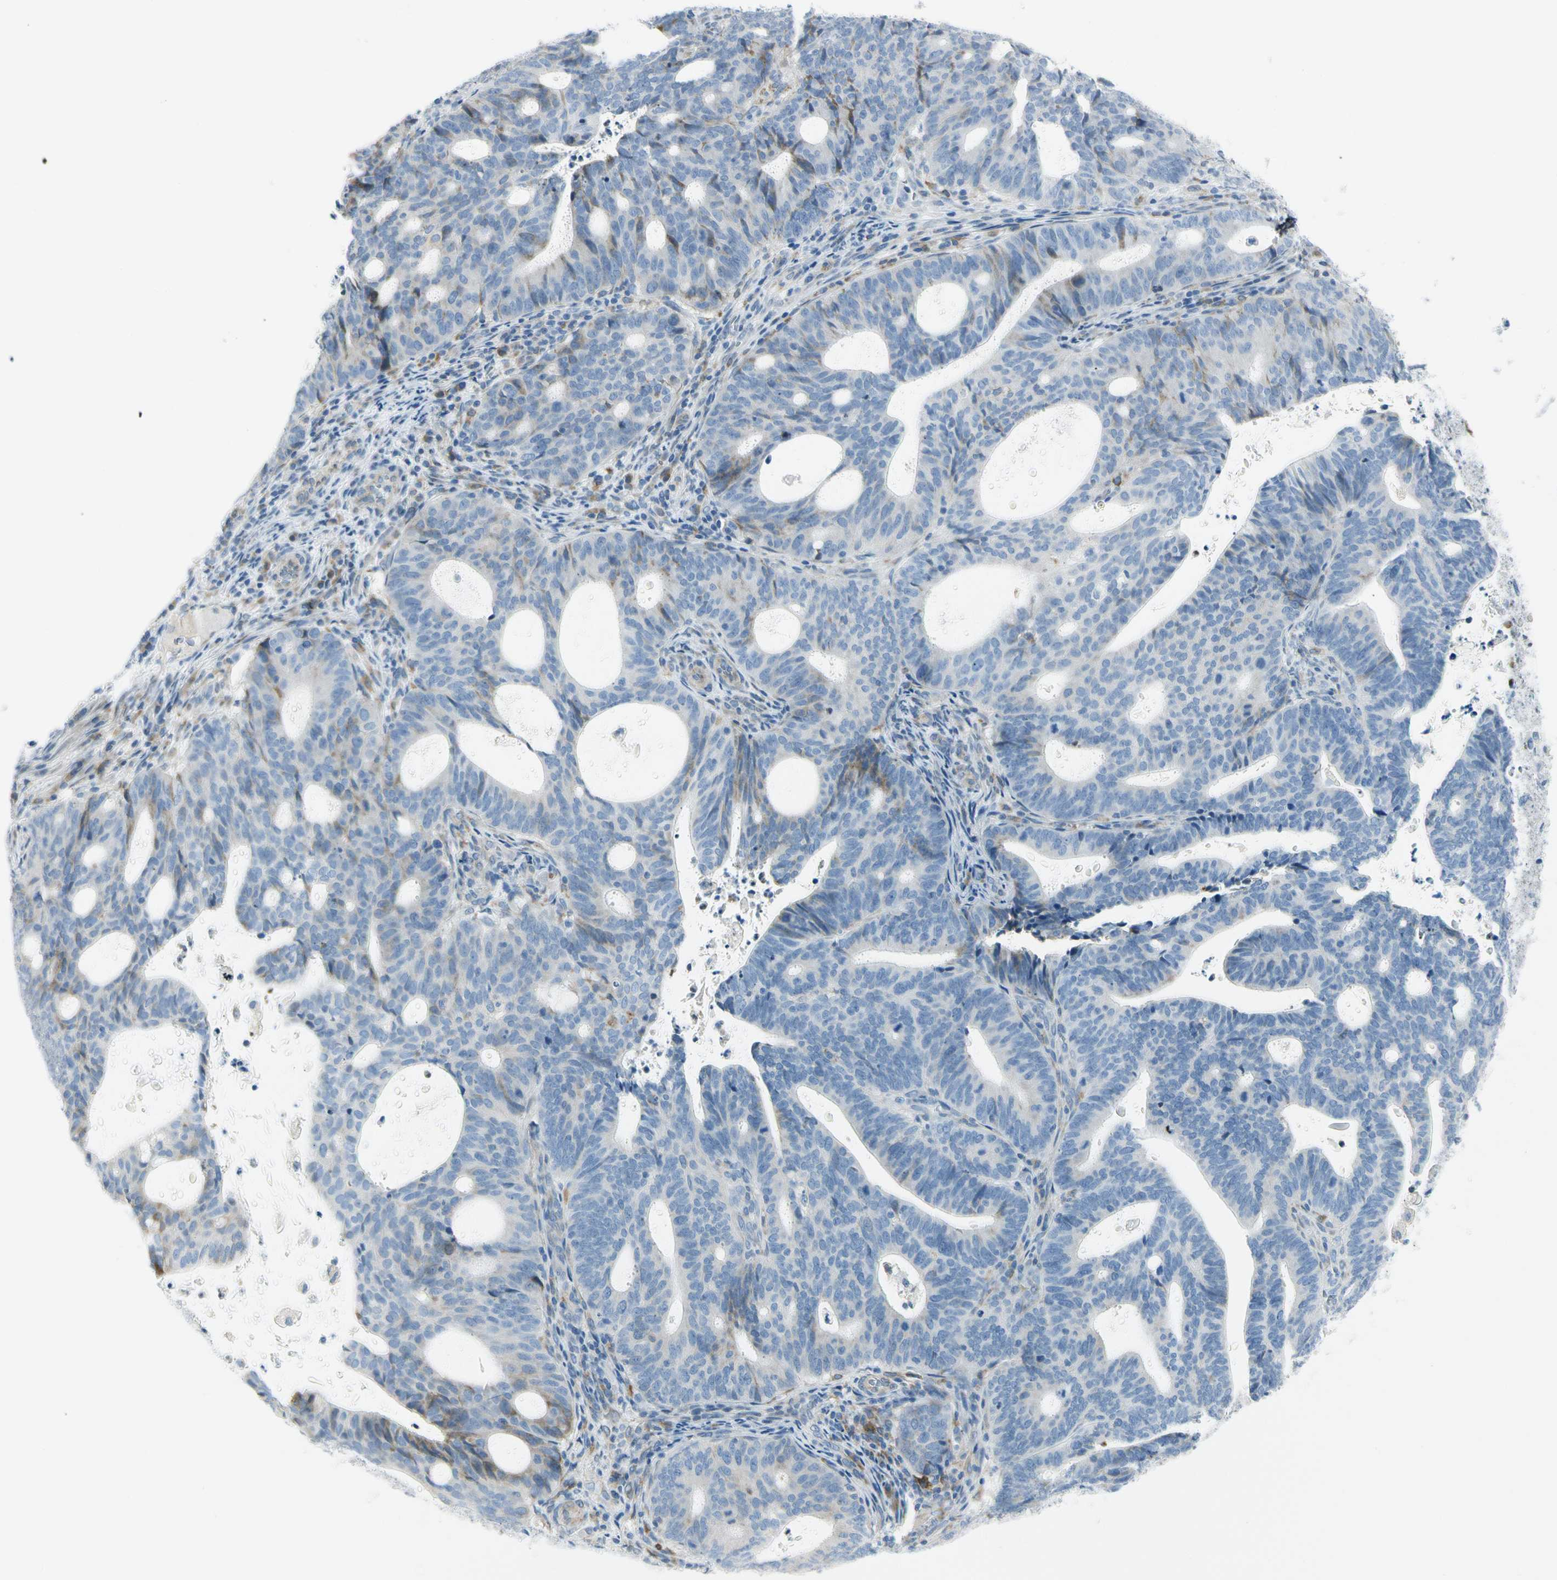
{"staining": {"intensity": "weak", "quantity": "<25%", "location": "none"}, "tissue": "endometrial cancer", "cell_type": "Tumor cells", "image_type": "cancer", "snomed": [{"axis": "morphology", "description": "Adenocarcinoma, NOS"}, {"axis": "topography", "description": "Uterus"}], "caption": "The photomicrograph shows no significant positivity in tumor cells of endometrial cancer. (Brightfield microscopy of DAB immunohistochemistry at high magnification).", "gene": "TNFSF11", "patient": {"sex": "female", "age": 83}}